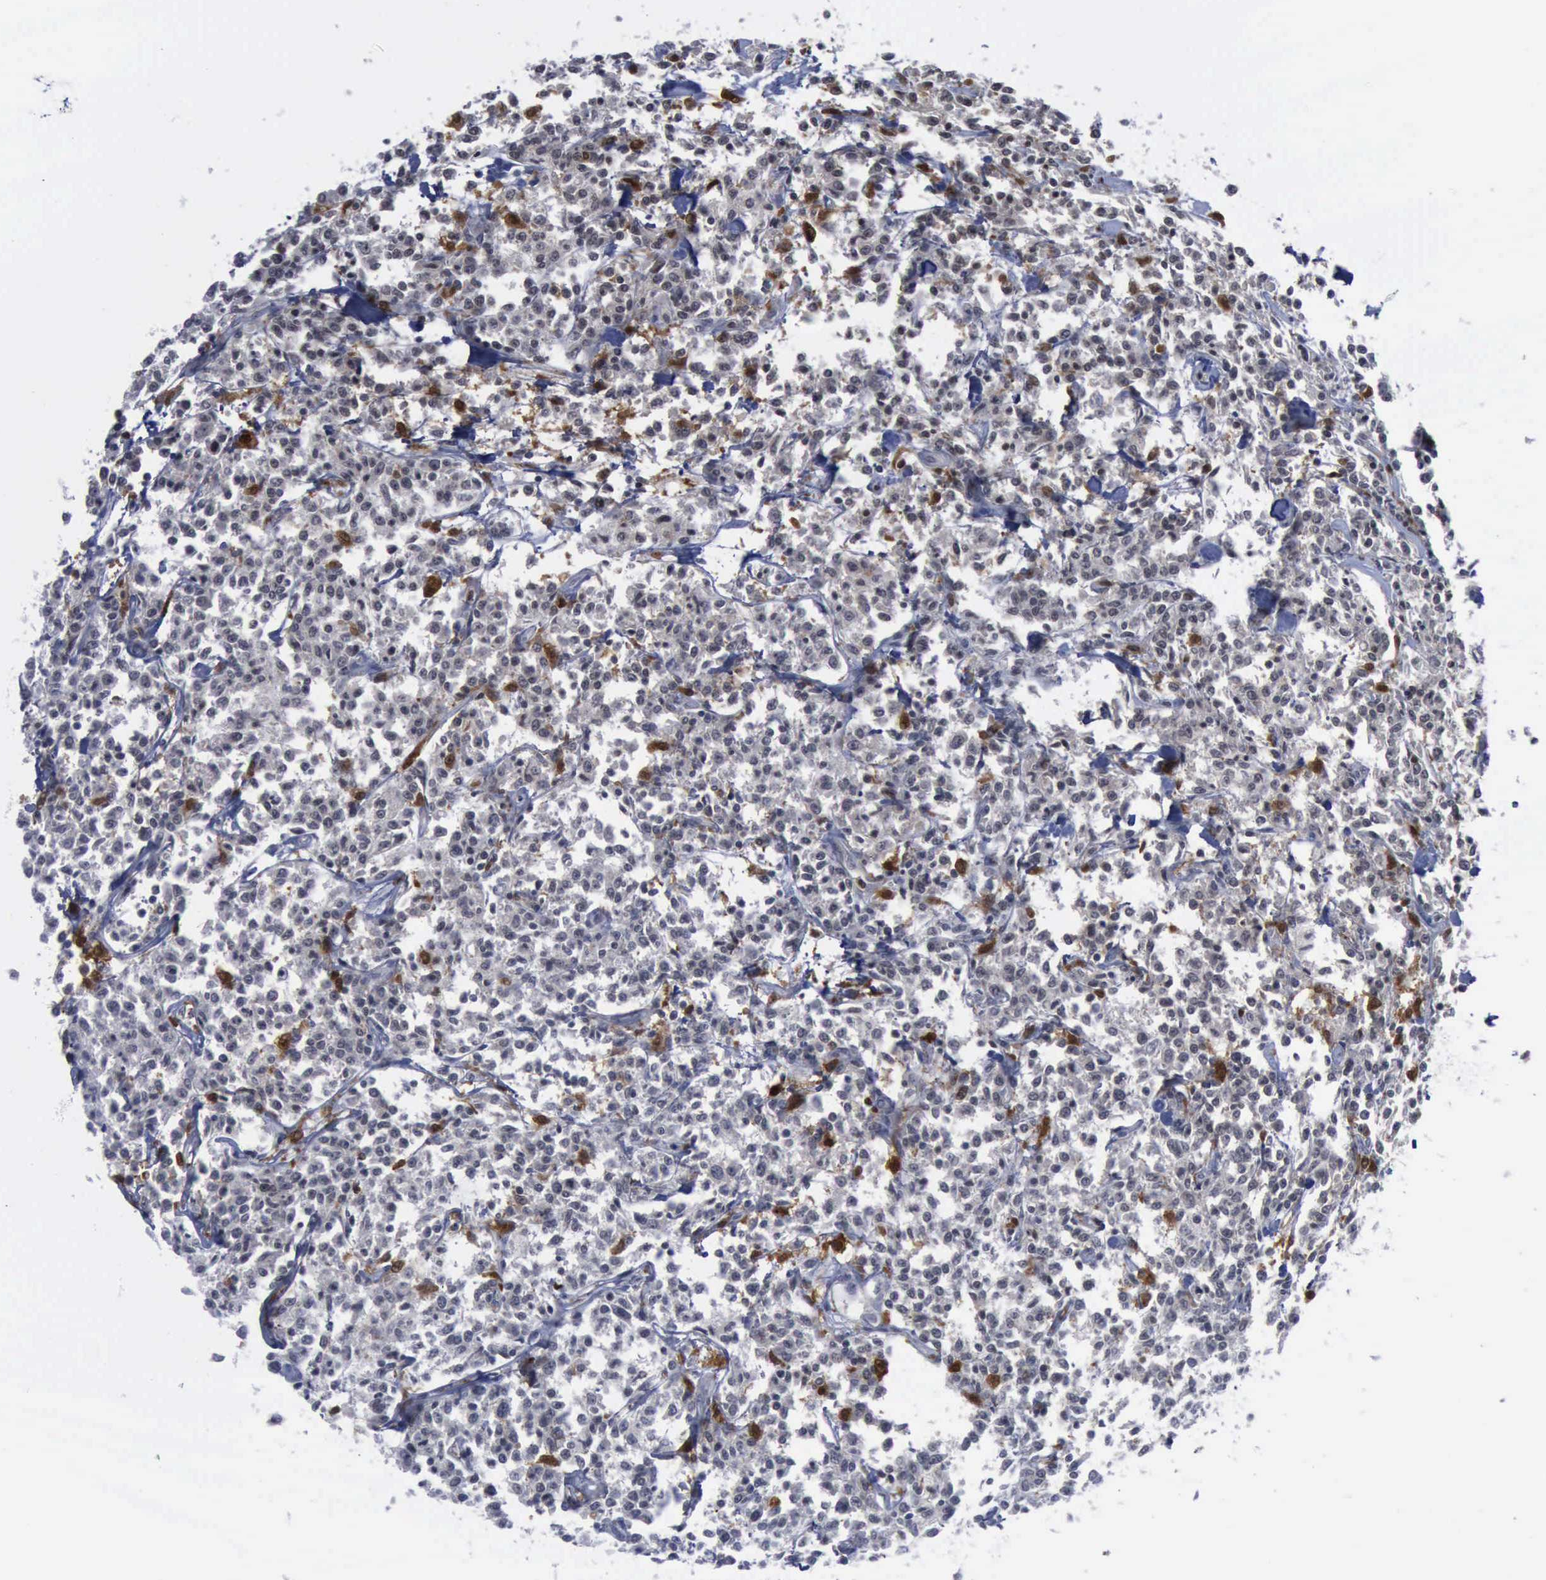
{"staining": {"intensity": "negative", "quantity": "none", "location": "none"}, "tissue": "lymphoma", "cell_type": "Tumor cells", "image_type": "cancer", "snomed": [{"axis": "morphology", "description": "Malignant lymphoma, non-Hodgkin's type, Low grade"}, {"axis": "topography", "description": "Small intestine"}], "caption": "Immunohistochemical staining of human lymphoma displays no significant expression in tumor cells.", "gene": "CSTA", "patient": {"sex": "female", "age": 59}}